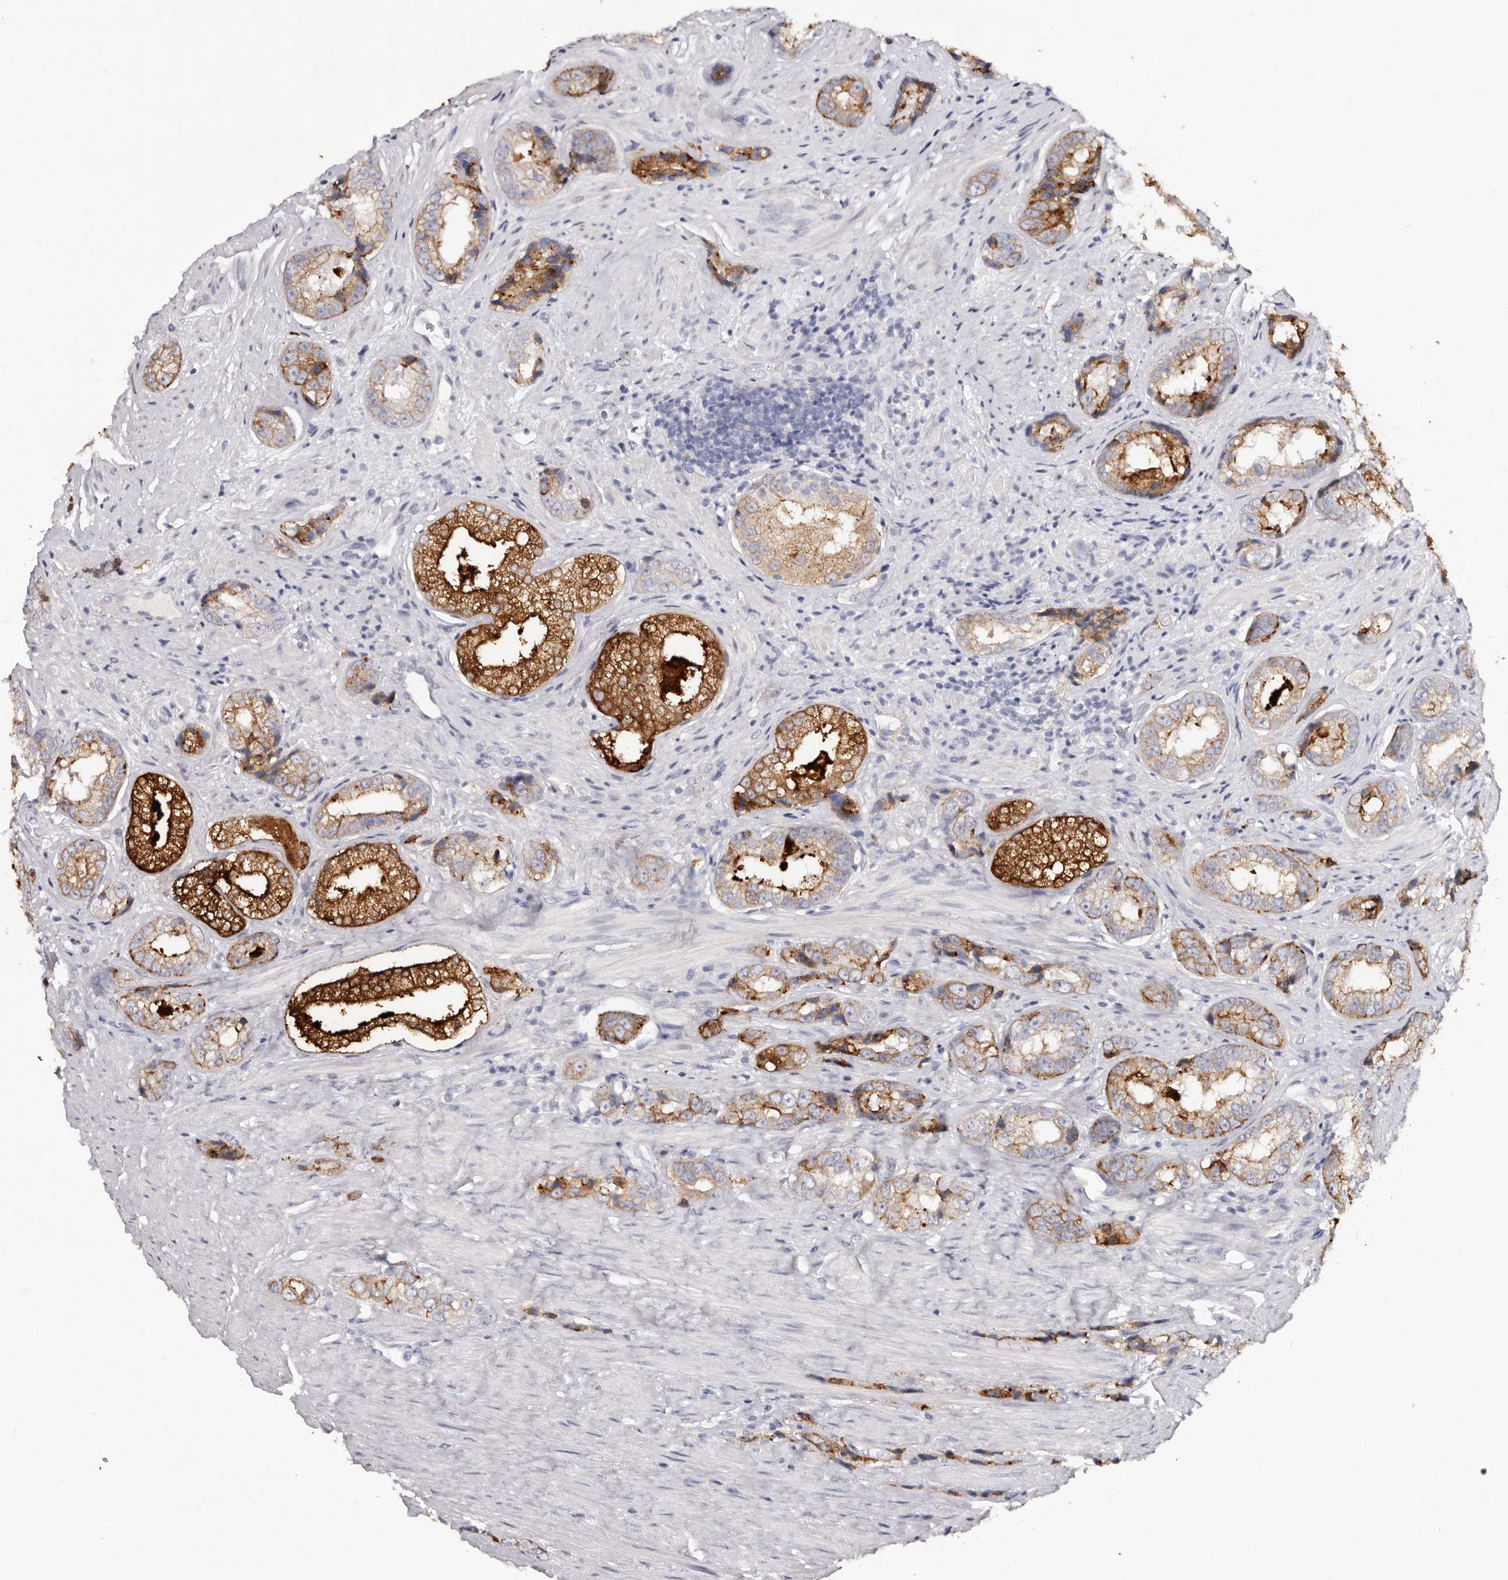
{"staining": {"intensity": "strong", "quantity": ">75%", "location": "cytoplasmic/membranous"}, "tissue": "prostate cancer", "cell_type": "Tumor cells", "image_type": "cancer", "snomed": [{"axis": "morphology", "description": "Adenocarcinoma, High grade"}, {"axis": "topography", "description": "Prostate"}], "caption": "Immunohistochemistry image of human prostate high-grade adenocarcinoma stained for a protein (brown), which exhibits high levels of strong cytoplasmic/membranous expression in approximately >75% of tumor cells.", "gene": "AKNAD1", "patient": {"sex": "male", "age": 61}}